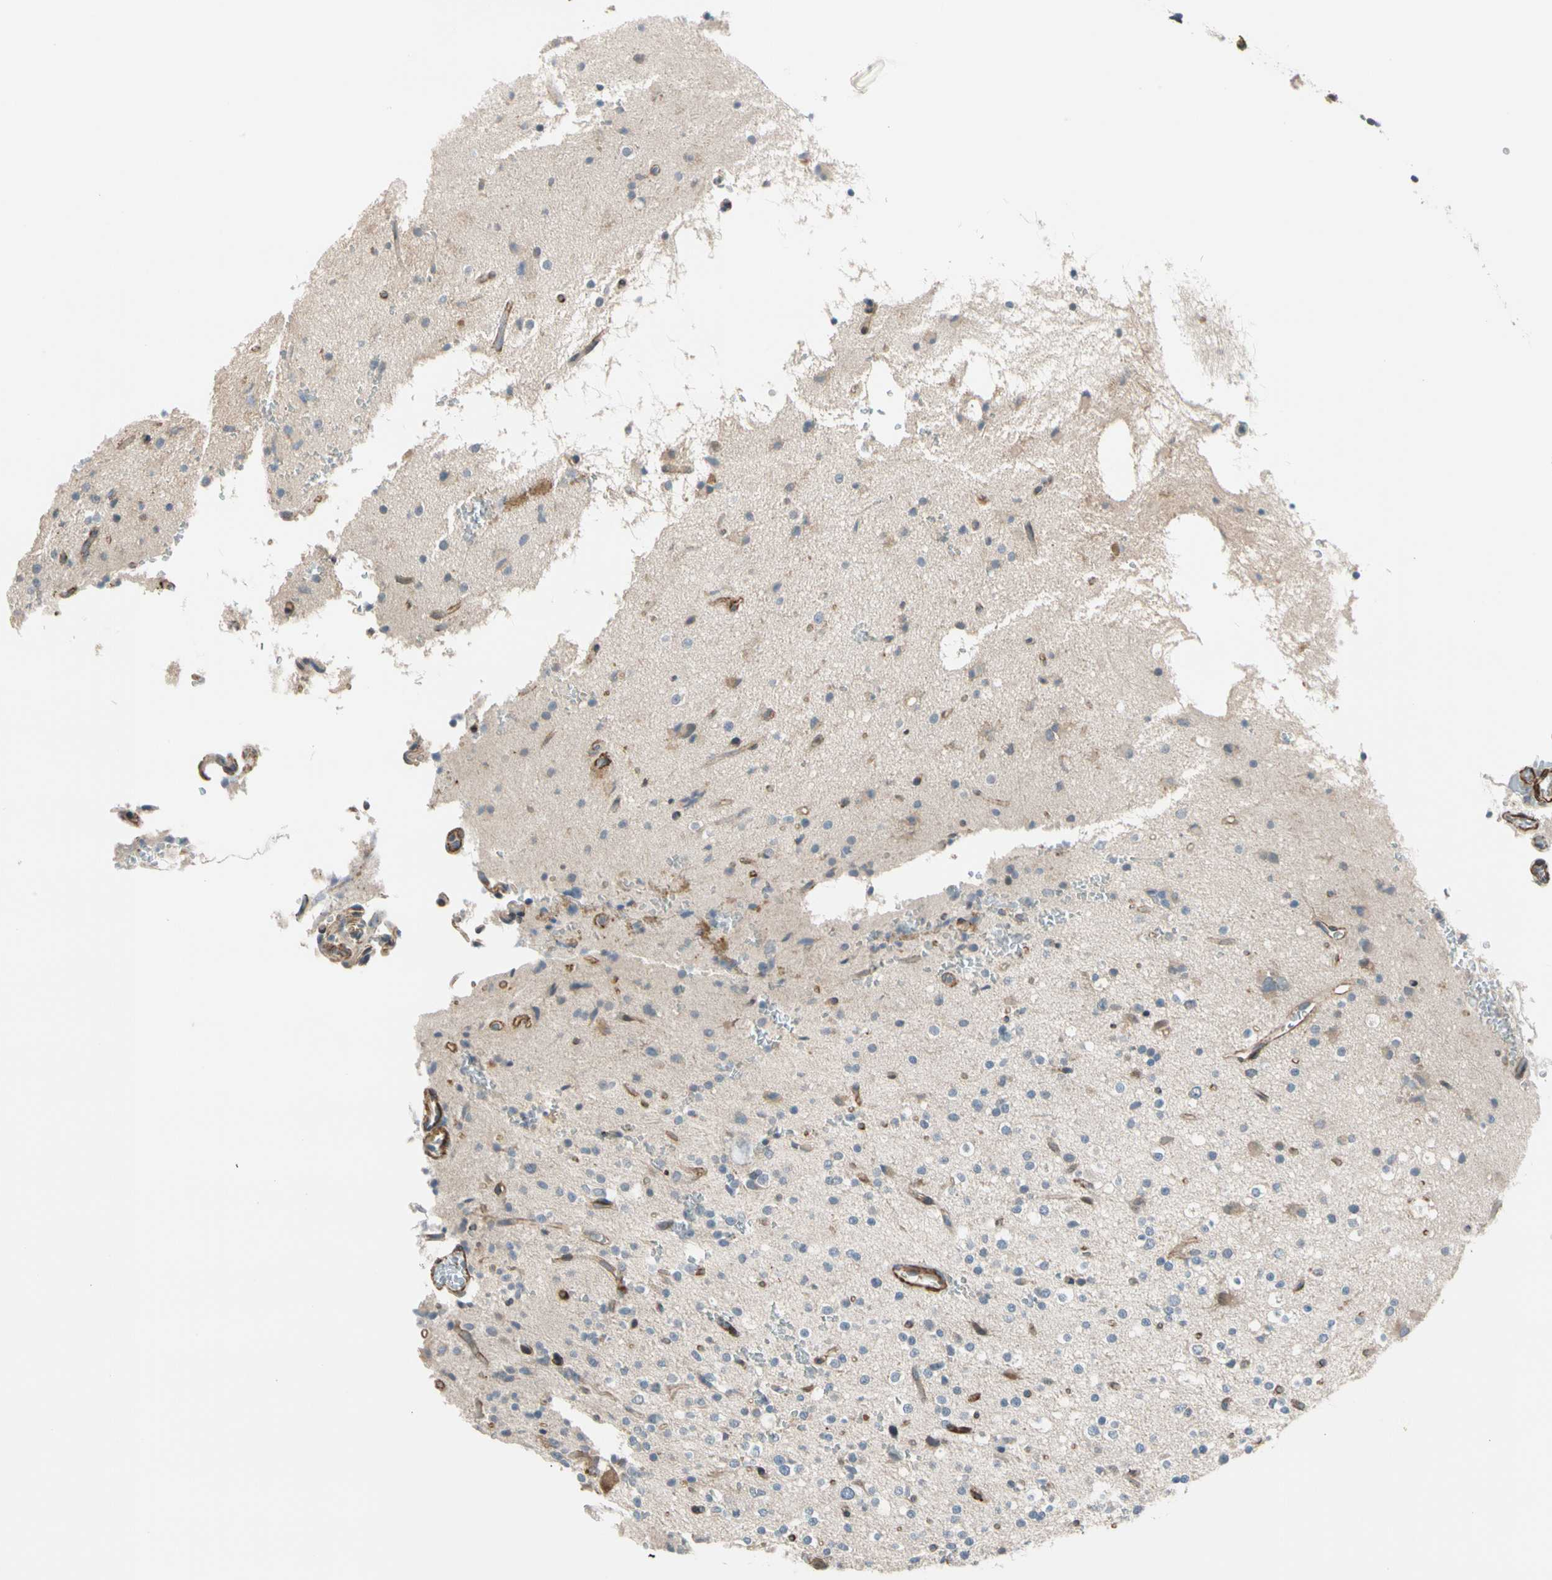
{"staining": {"intensity": "weak", "quantity": "<25%", "location": "cytoplasmic/membranous"}, "tissue": "glioma", "cell_type": "Tumor cells", "image_type": "cancer", "snomed": [{"axis": "morphology", "description": "Glioma, malignant, High grade"}, {"axis": "topography", "description": "Brain"}], "caption": "High magnification brightfield microscopy of glioma stained with DAB (3,3'-diaminobenzidine) (brown) and counterstained with hematoxylin (blue): tumor cells show no significant expression. (DAB (3,3'-diaminobenzidine) IHC visualized using brightfield microscopy, high magnification).", "gene": "LIMK2", "patient": {"sex": "male", "age": 47}}